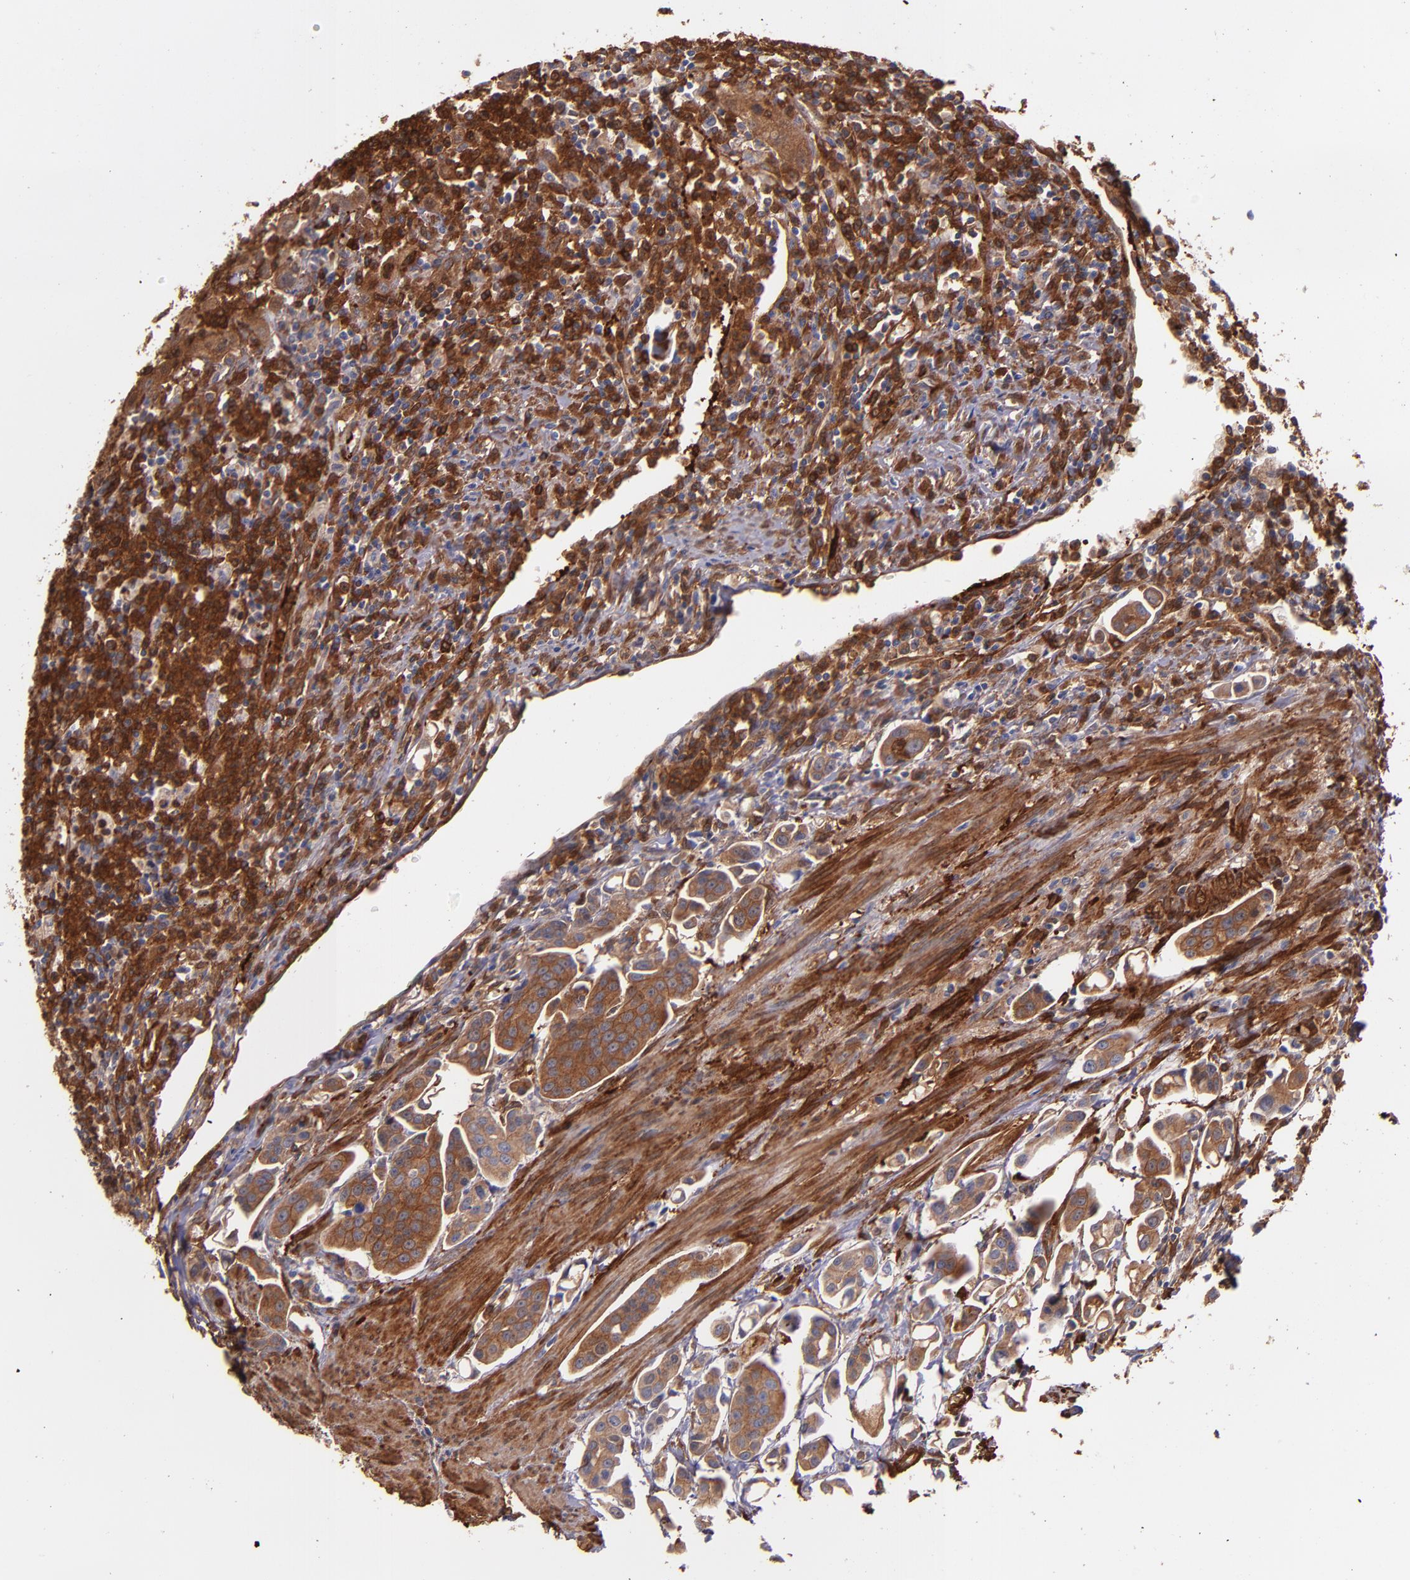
{"staining": {"intensity": "strong", "quantity": ">75%", "location": "cytoplasmic/membranous"}, "tissue": "urothelial cancer", "cell_type": "Tumor cells", "image_type": "cancer", "snomed": [{"axis": "morphology", "description": "Urothelial carcinoma, High grade"}, {"axis": "topography", "description": "Urinary bladder"}], "caption": "Urothelial carcinoma (high-grade) was stained to show a protein in brown. There is high levels of strong cytoplasmic/membranous staining in about >75% of tumor cells.", "gene": "VCL", "patient": {"sex": "male", "age": 66}}